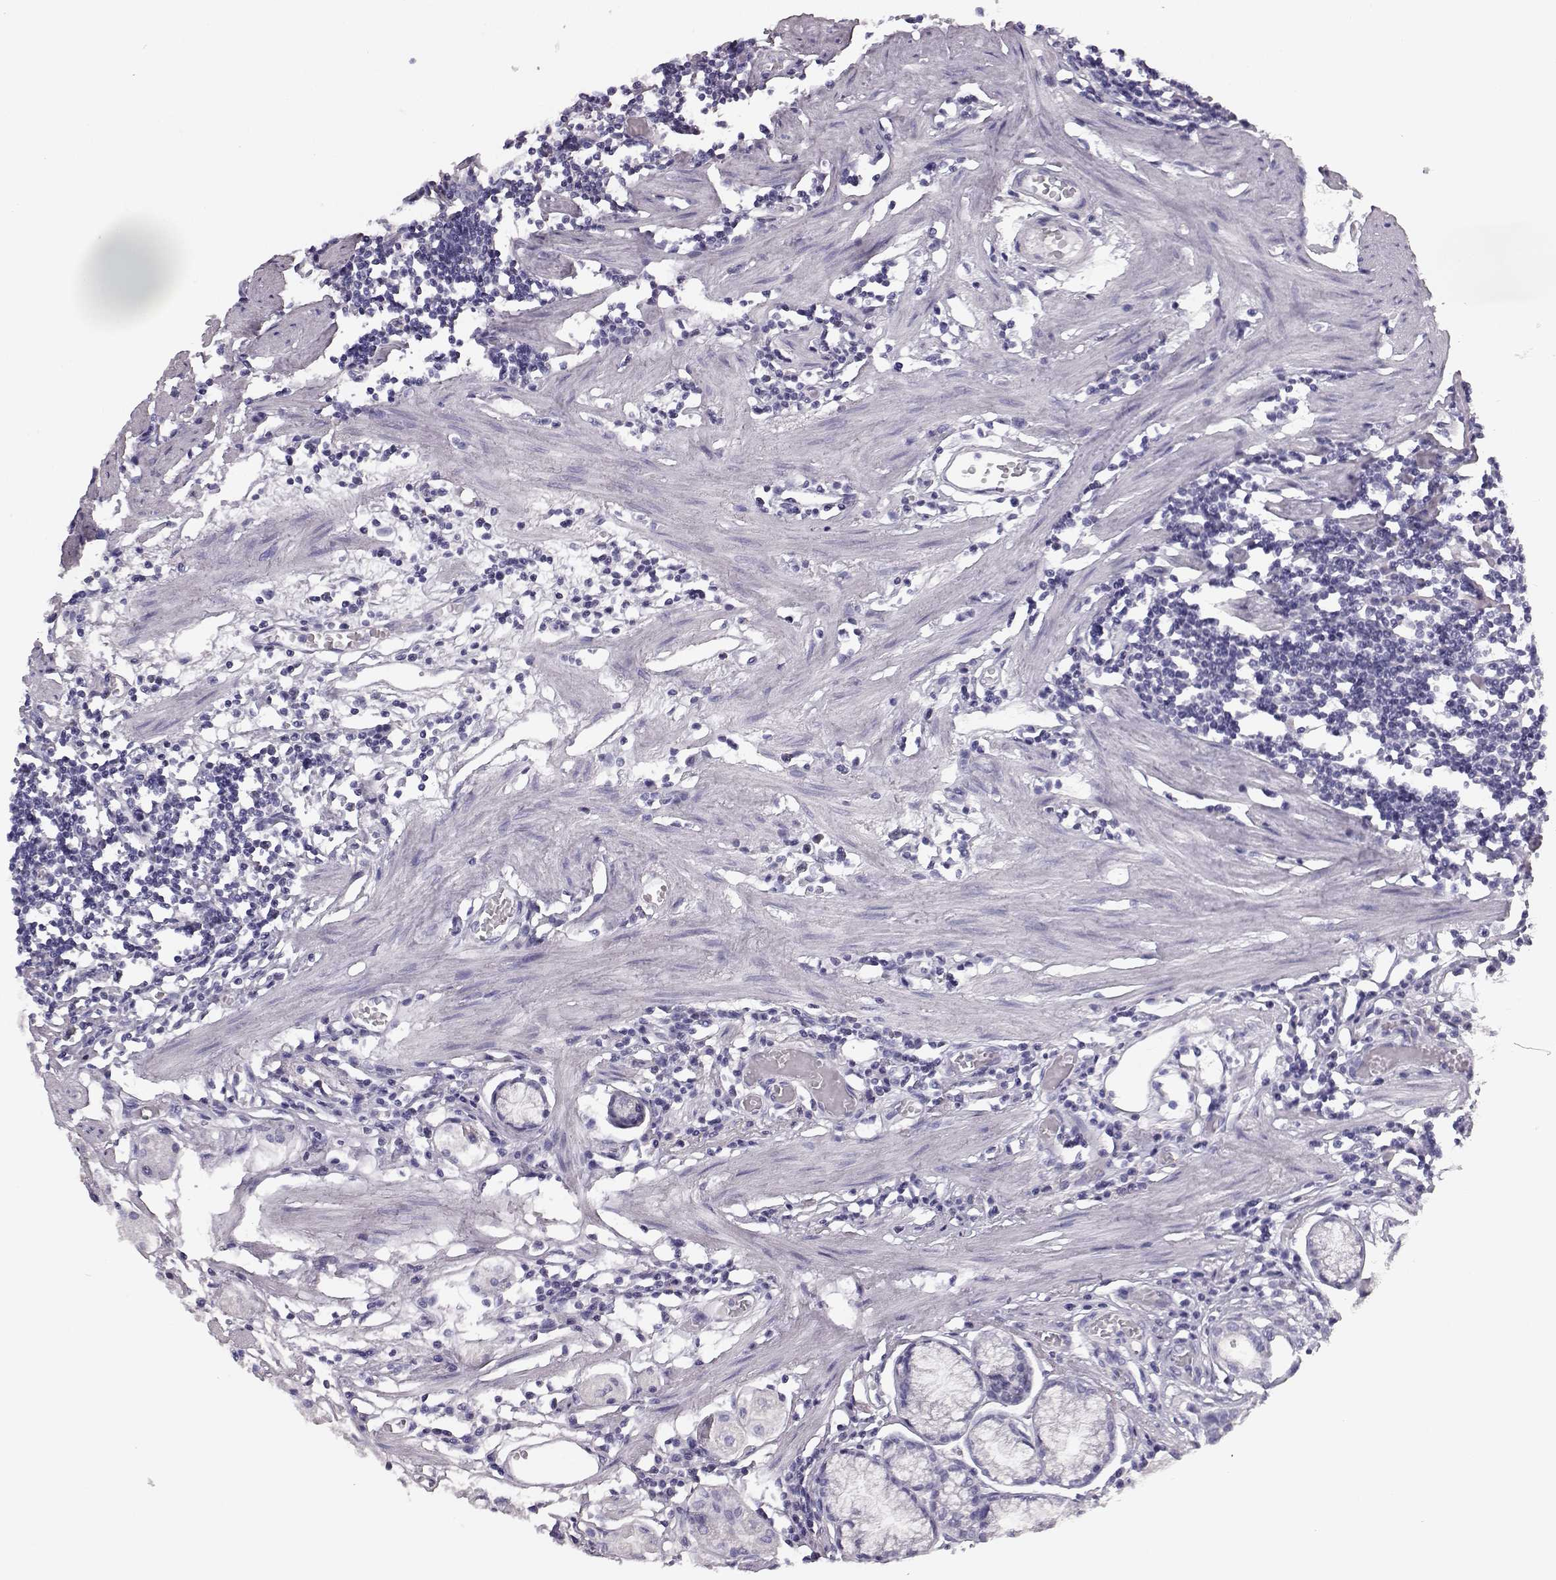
{"staining": {"intensity": "weak", "quantity": "<25%", "location": "cytoplasmic/membranous"}, "tissue": "stomach", "cell_type": "Glandular cells", "image_type": "normal", "snomed": [{"axis": "morphology", "description": "Normal tissue, NOS"}, {"axis": "topography", "description": "Stomach"}], "caption": "This is a histopathology image of IHC staining of normal stomach, which shows no expression in glandular cells.", "gene": "BFSP2", "patient": {"sex": "male", "age": 55}}